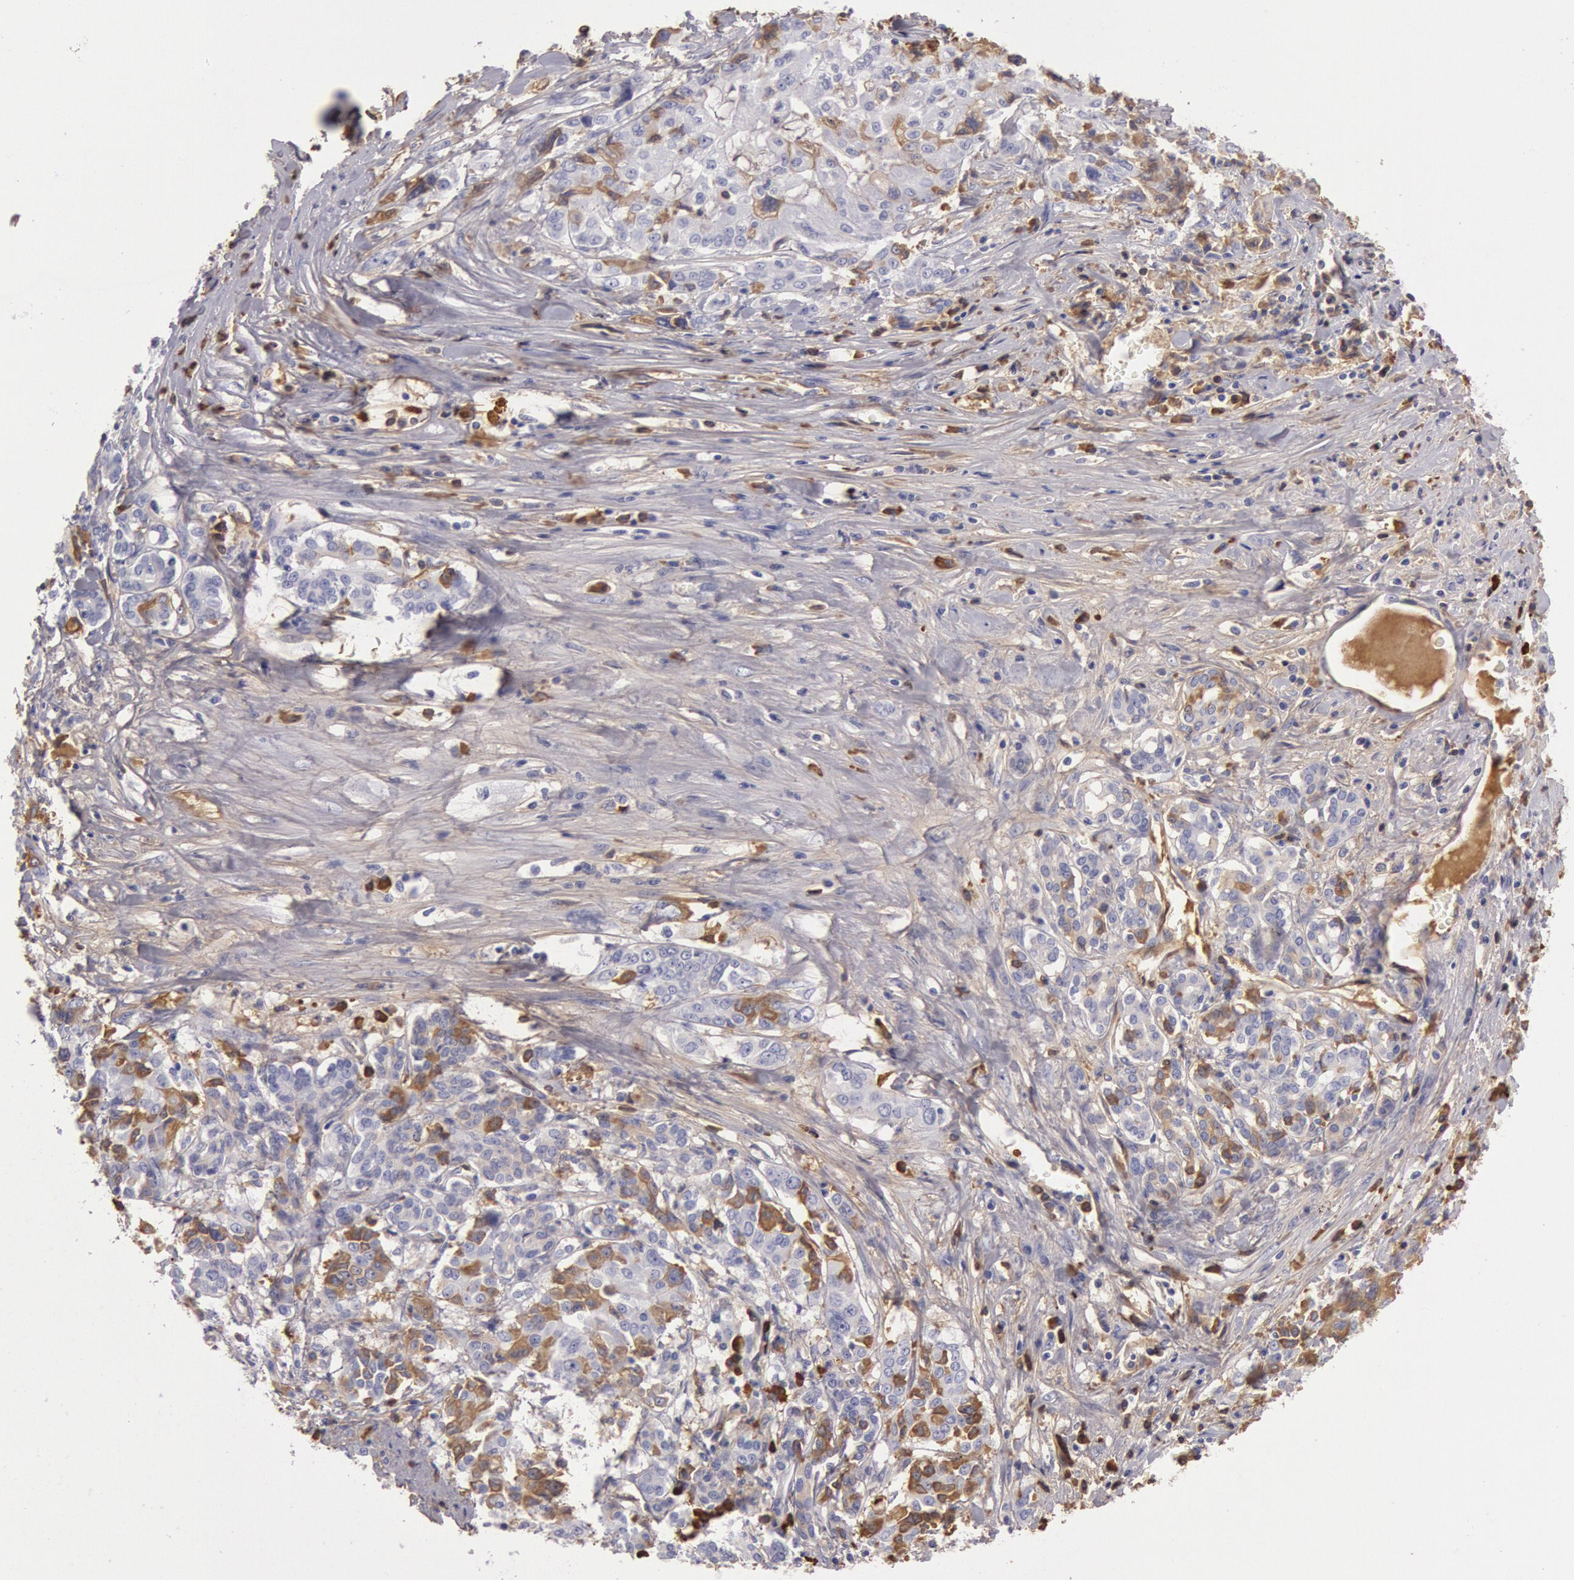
{"staining": {"intensity": "weak", "quantity": "25%-75%", "location": "cytoplasmic/membranous"}, "tissue": "pancreatic cancer", "cell_type": "Tumor cells", "image_type": "cancer", "snomed": [{"axis": "morphology", "description": "Adenocarcinoma, NOS"}, {"axis": "topography", "description": "Pancreas"}], "caption": "Brown immunohistochemical staining in adenocarcinoma (pancreatic) reveals weak cytoplasmic/membranous positivity in about 25%-75% of tumor cells.", "gene": "IGHG1", "patient": {"sex": "female", "age": 52}}